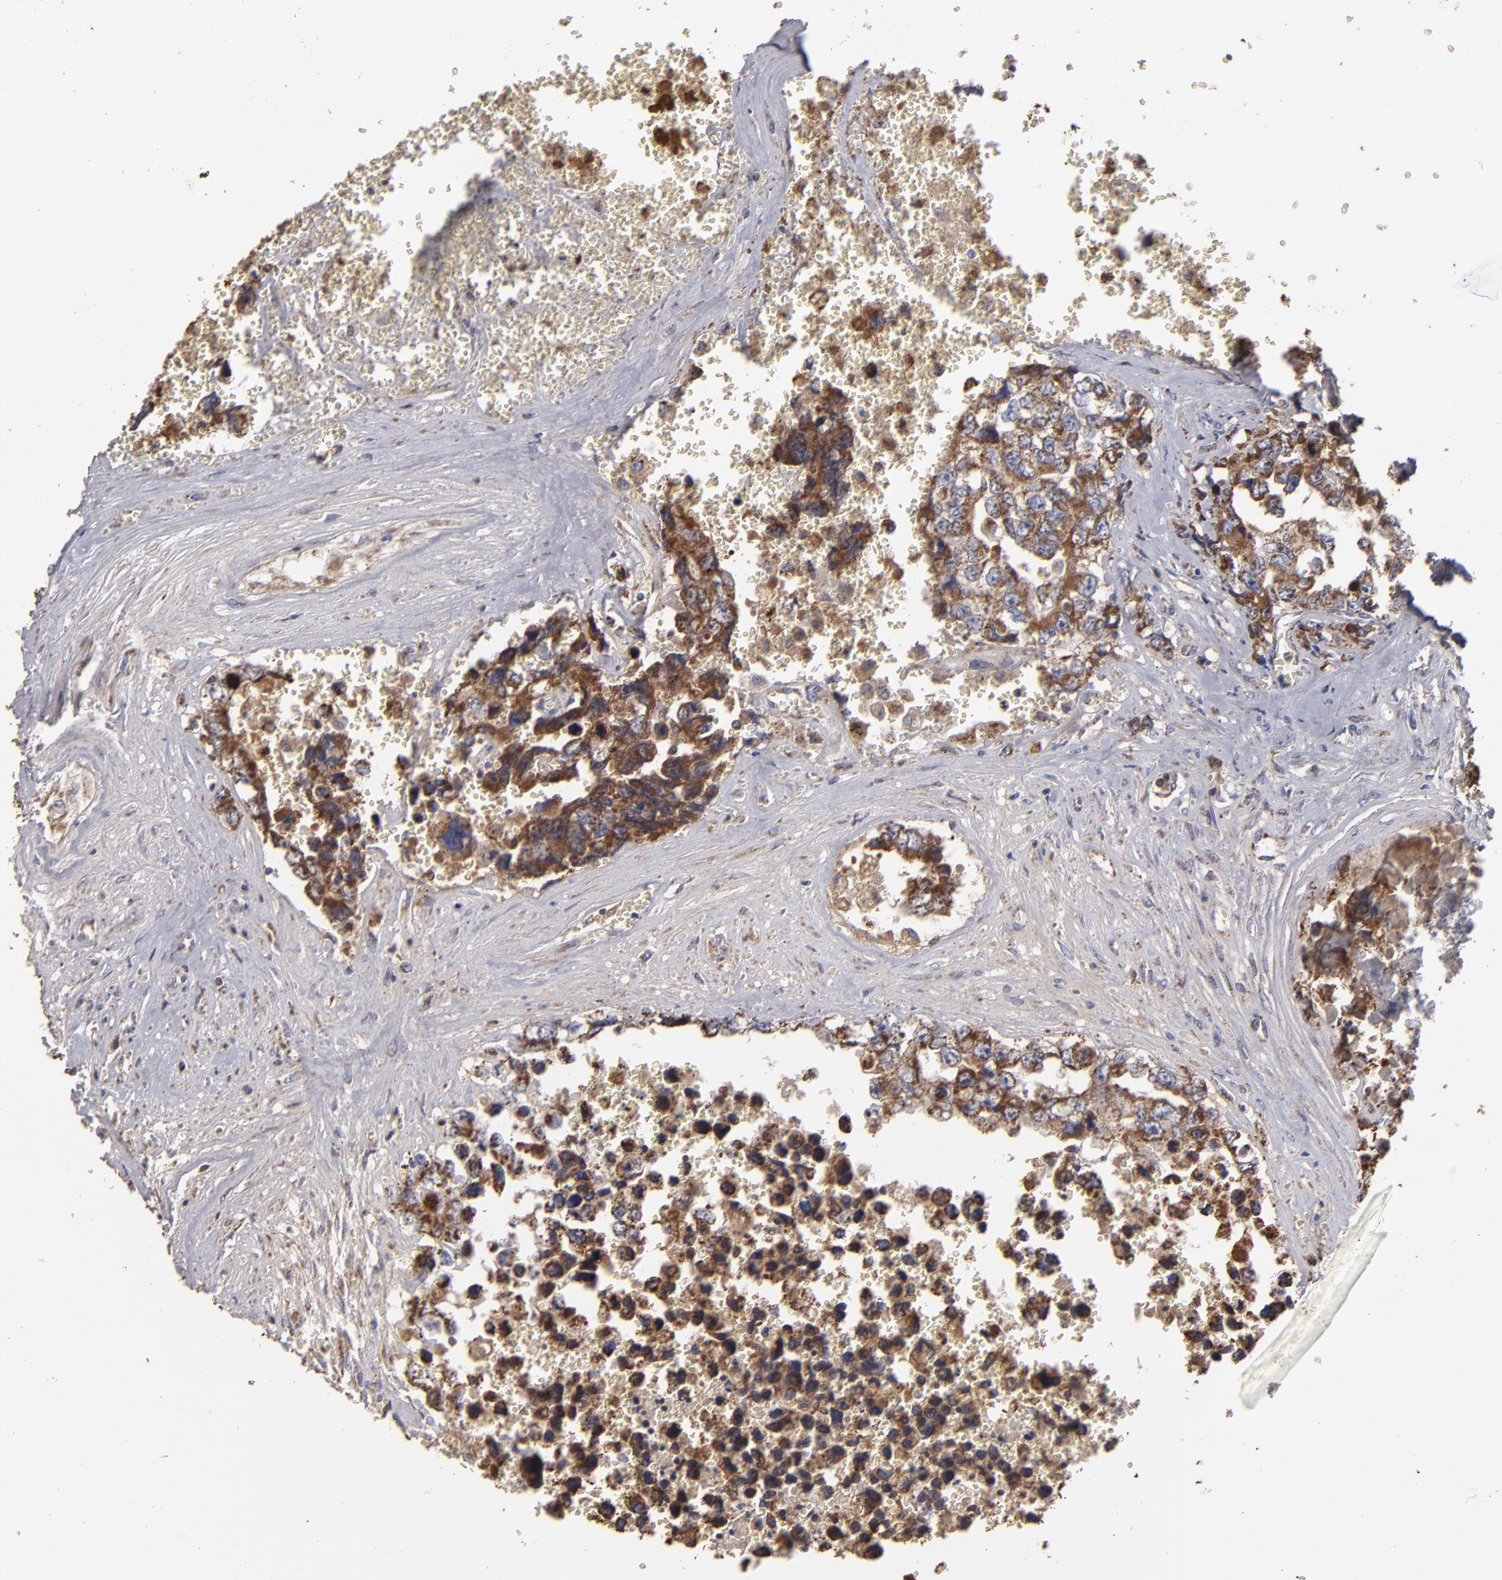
{"staining": {"intensity": "strong", "quantity": ">75%", "location": "cytoplasmic/membranous"}, "tissue": "testis cancer", "cell_type": "Tumor cells", "image_type": "cancer", "snomed": [{"axis": "morphology", "description": "Carcinoma, Embryonal, NOS"}, {"axis": "topography", "description": "Testis"}], "caption": "A micrograph of human testis embryonal carcinoma stained for a protein shows strong cytoplasmic/membranous brown staining in tumor cells. The protein of interest is stained brown, and the nuclei are stained in blue (DAB IHC with brightfield microscopy, high magnification).", "gene": "CFB", "patient": {"sex": "male", "age": 31}}